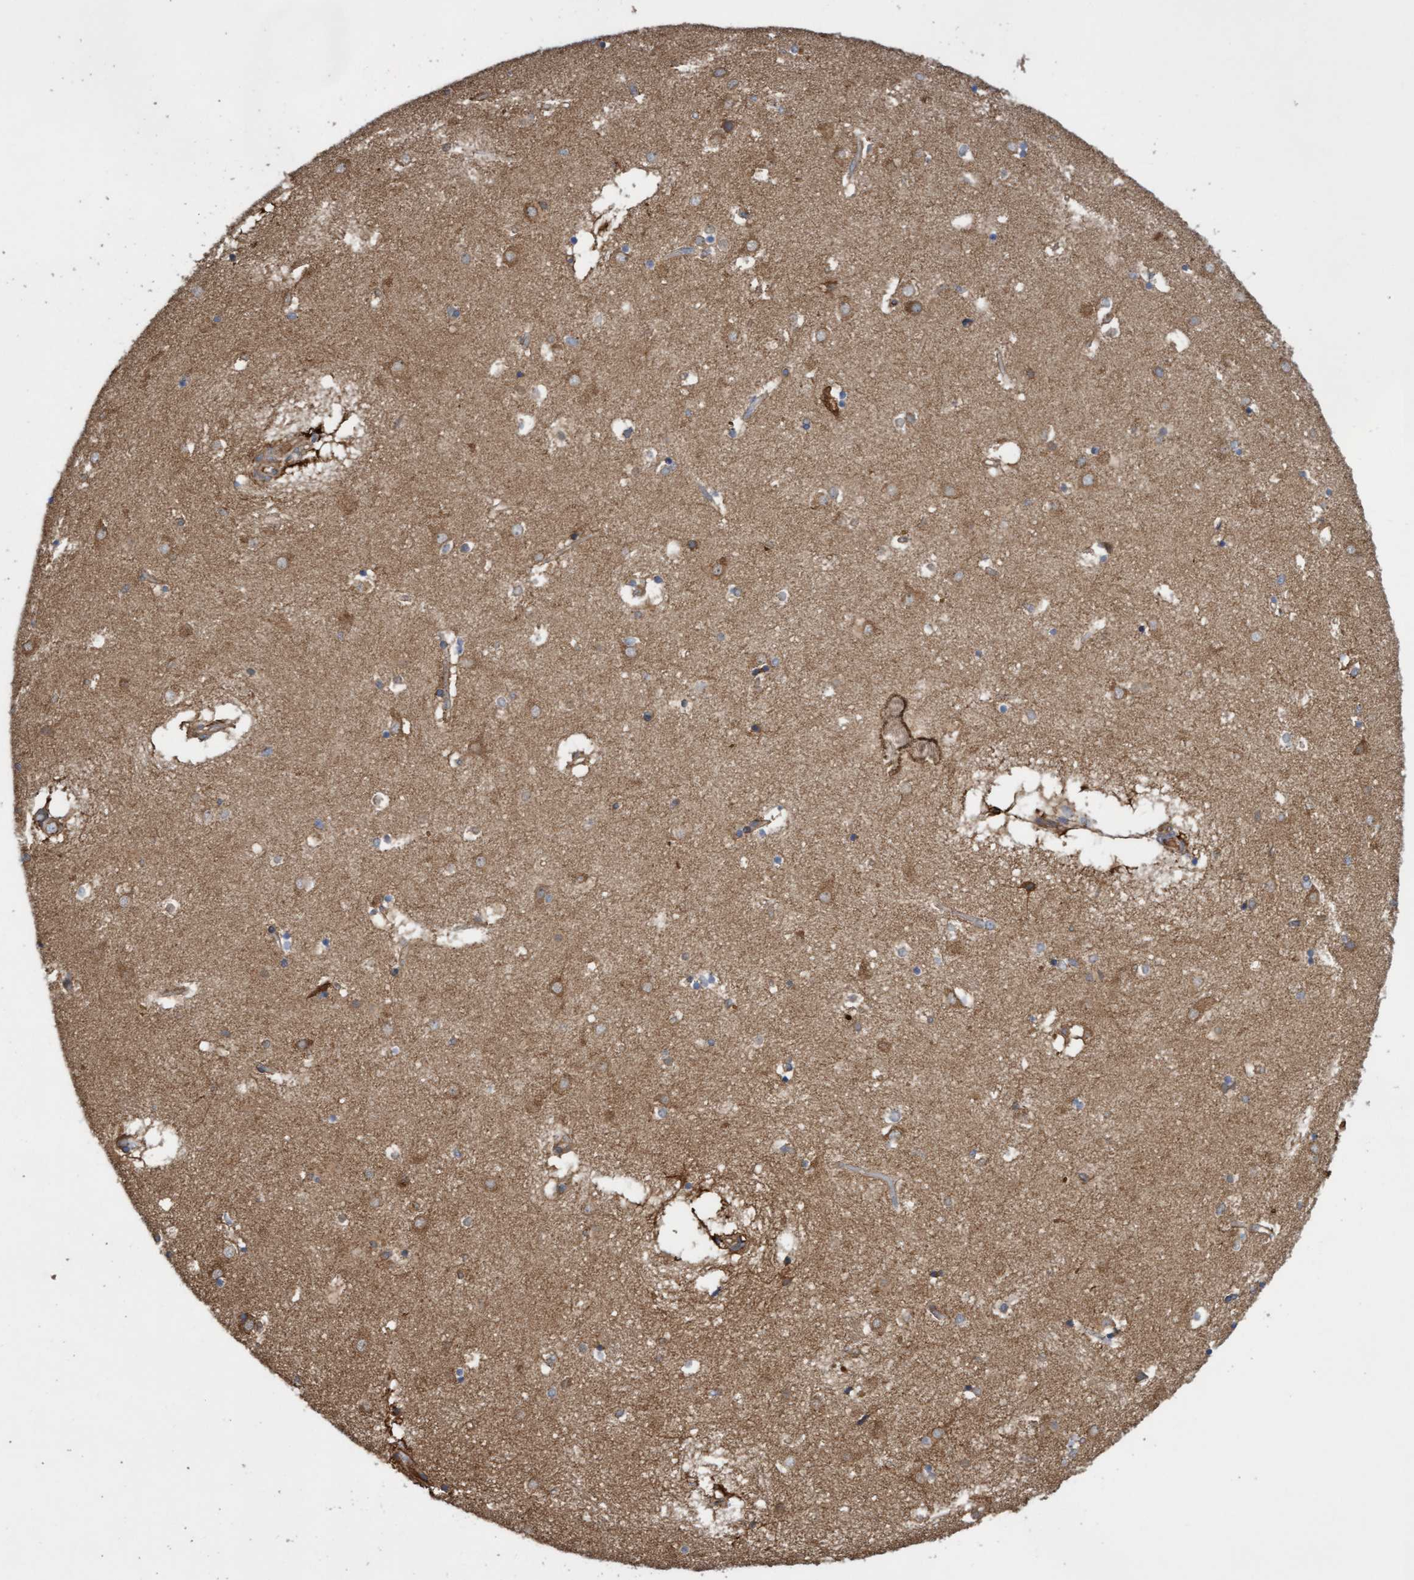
{"staining": {"intensity": "moderate", "quantity": "<25%", "location": "cytoplasmic/membranous"}, "tissue": "caudate", "cell_type": "Glial cells", "image_type": "normal", "snomed": [{"axis": "morphology", "description": "Normal tissue, NOS"}, {"axis": "topography", "description": "Lateral ventricle wall"}], "caption": "Approximately <25% of glial cells in normal human caudate exhibit moderate cytoplasmic/membranous protein staining as visualized by brown immunohistochemical staining.", "gene": "ITFG1", "patient": {"sex": "male", "age": 70}}